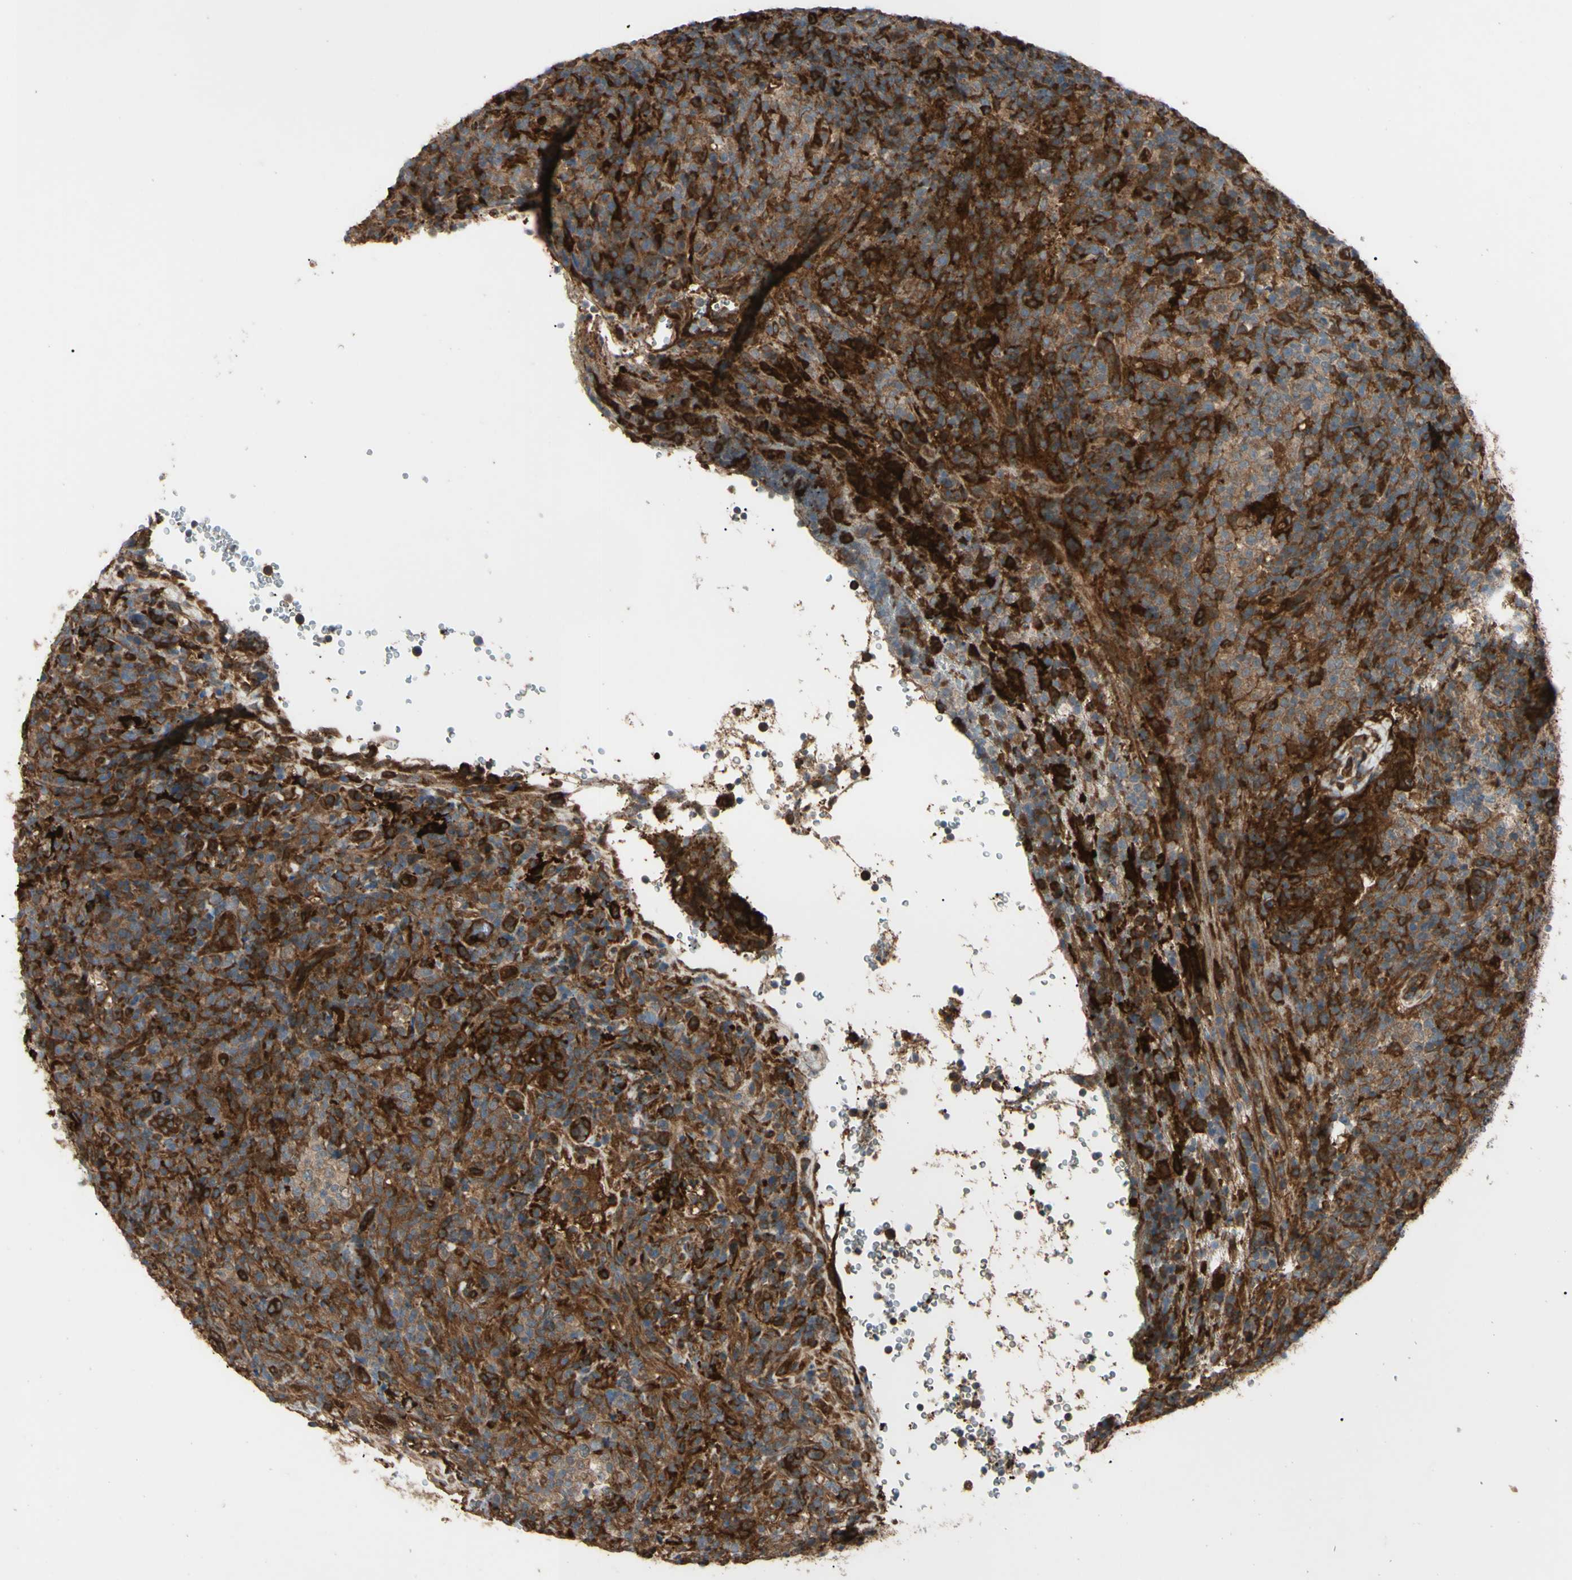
{"staining": {"intensity": "moderate", "quantity": ">75%", "location": "cytoplasmic/membranous"}, "tissue": "lymphoma", "cell_type": "Tumor cells", "image_type": "cancer", "snomed": [{"axis": "morphology", "description": "Malignant lymphoma, non-Hodgkin's type, High grade"}, {"axis": "topography", "description": "Lymph node"}], "caption": "Brown immunohistochemical staining in human lymphoma displays moderate cytoplasmic/membranous expression in approximately >75% of tumor cells.", "gene": "PTPN12", "patient": {"sex": "female", "age": 76}}